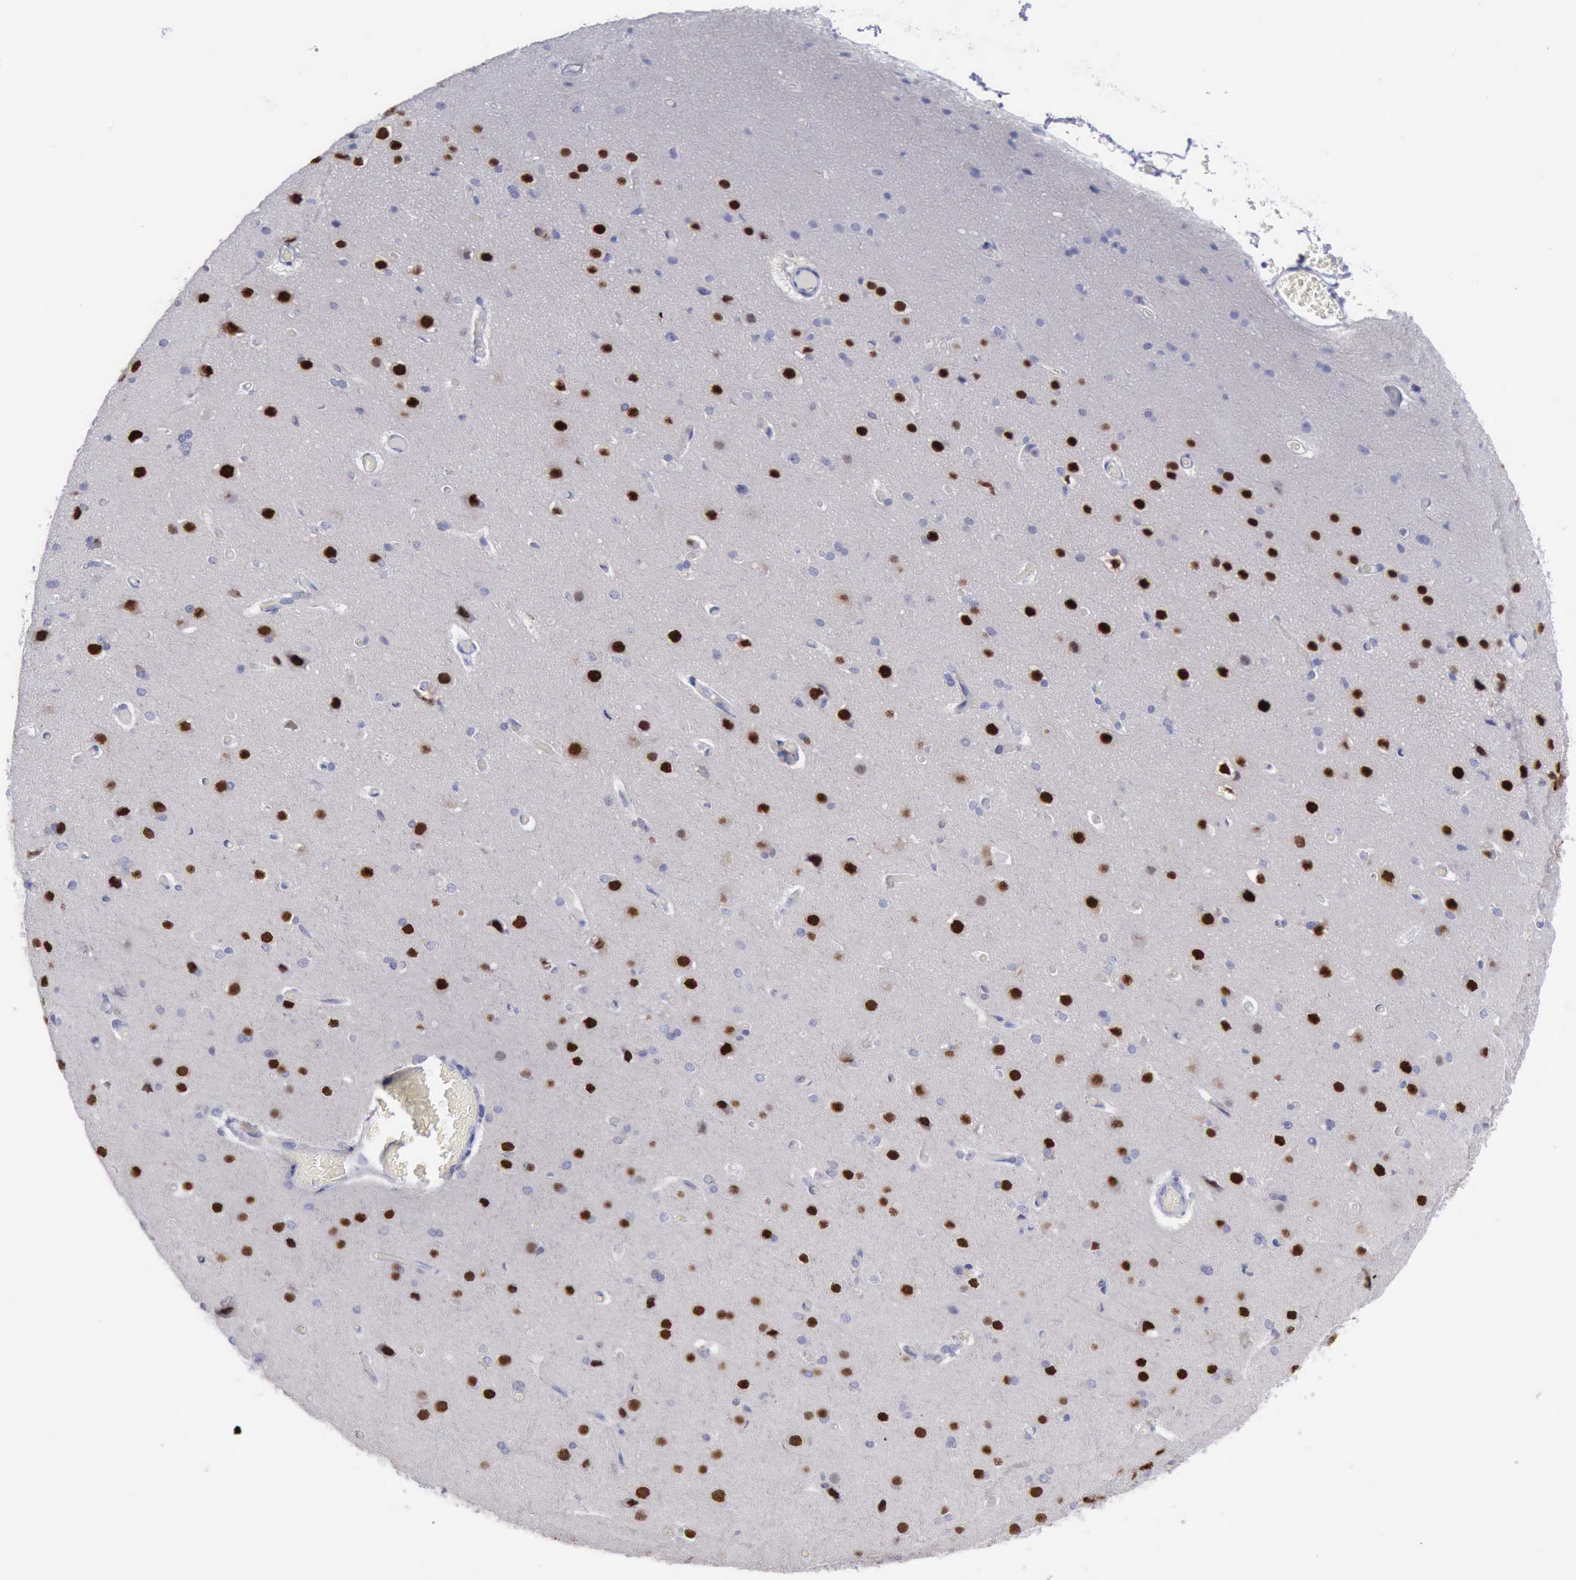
{"staining": {"intensity": "negative", "quantity": "none", "location": "none"}, "tissue": "cerebral cortex", "cell_type": "Endothelial cells", "image_type": "normal", "snomed": [{"axis": "morphology", "description": "Normal tissue, NOS"}, {"axis": "morphology", "description": "Glioma, malignant, High grade"}, {"axis": "topography", "description": "Cerebral cortex"}], "caption": "The immunohistochemistry (IHC) histopathology image has no significant staining in endothelial cells of cerebral cortex.", "gene": "SATB2", "patient": {"sex": "male", "age": 77}}